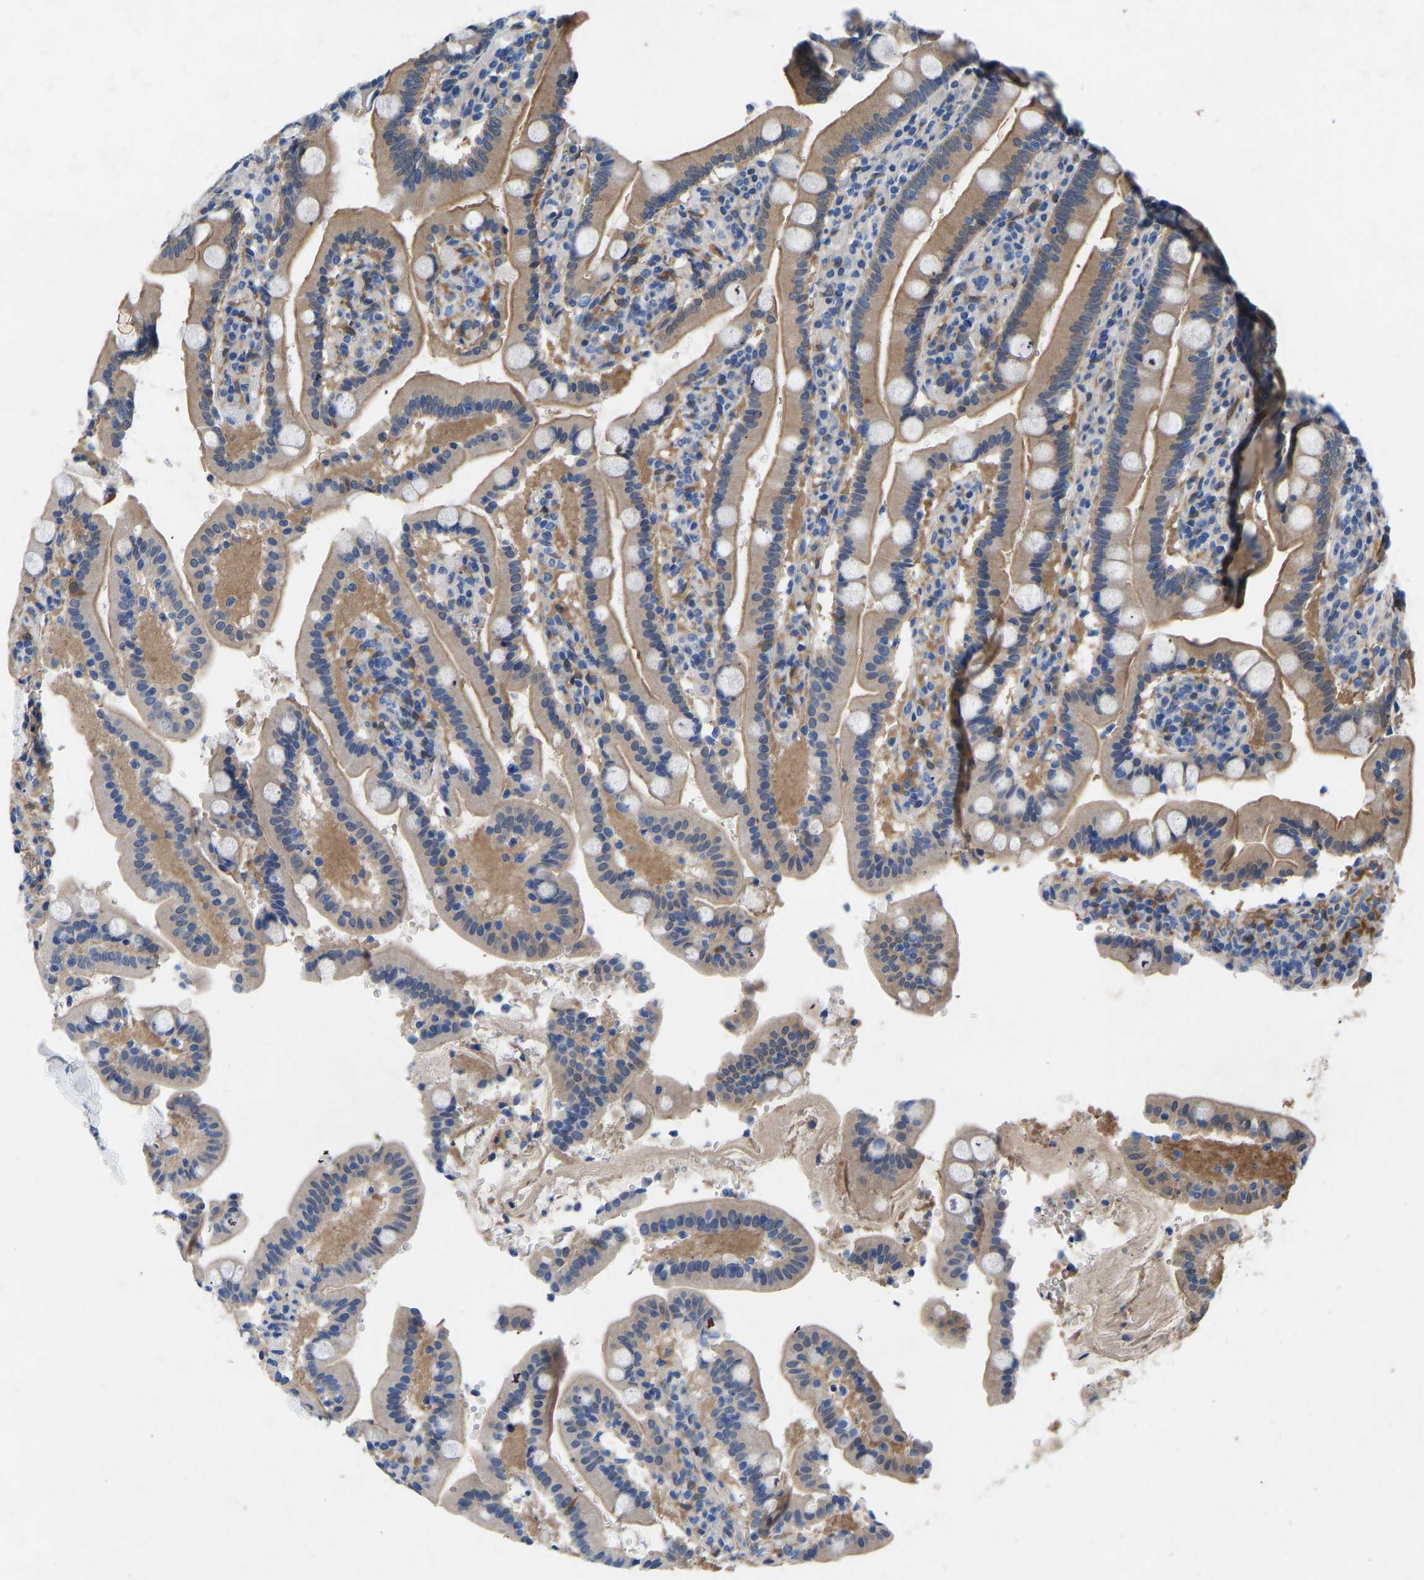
{"staining": {"intensity": "moderate", "quantity": "25%-75%", "location": "cytoplasmic/membranous"}, "tissue": "duodenum", "cell_type": "Glandular cells", "image_type": "normal", "snomed": [{"axis": "morphology", "description": "Normal tissue, NOS"}, {"axis": "topography", "description": "Small intestine, NOS"}], "caption": "Immunohistochemical staining of benign duodenum exhibits medium levels of moderate cytoplasmic/membranous positivity in approximately 25%-75% of glandular cells.", "gene": "RBP1", "patient": {"sex": "female", "age": 71}}